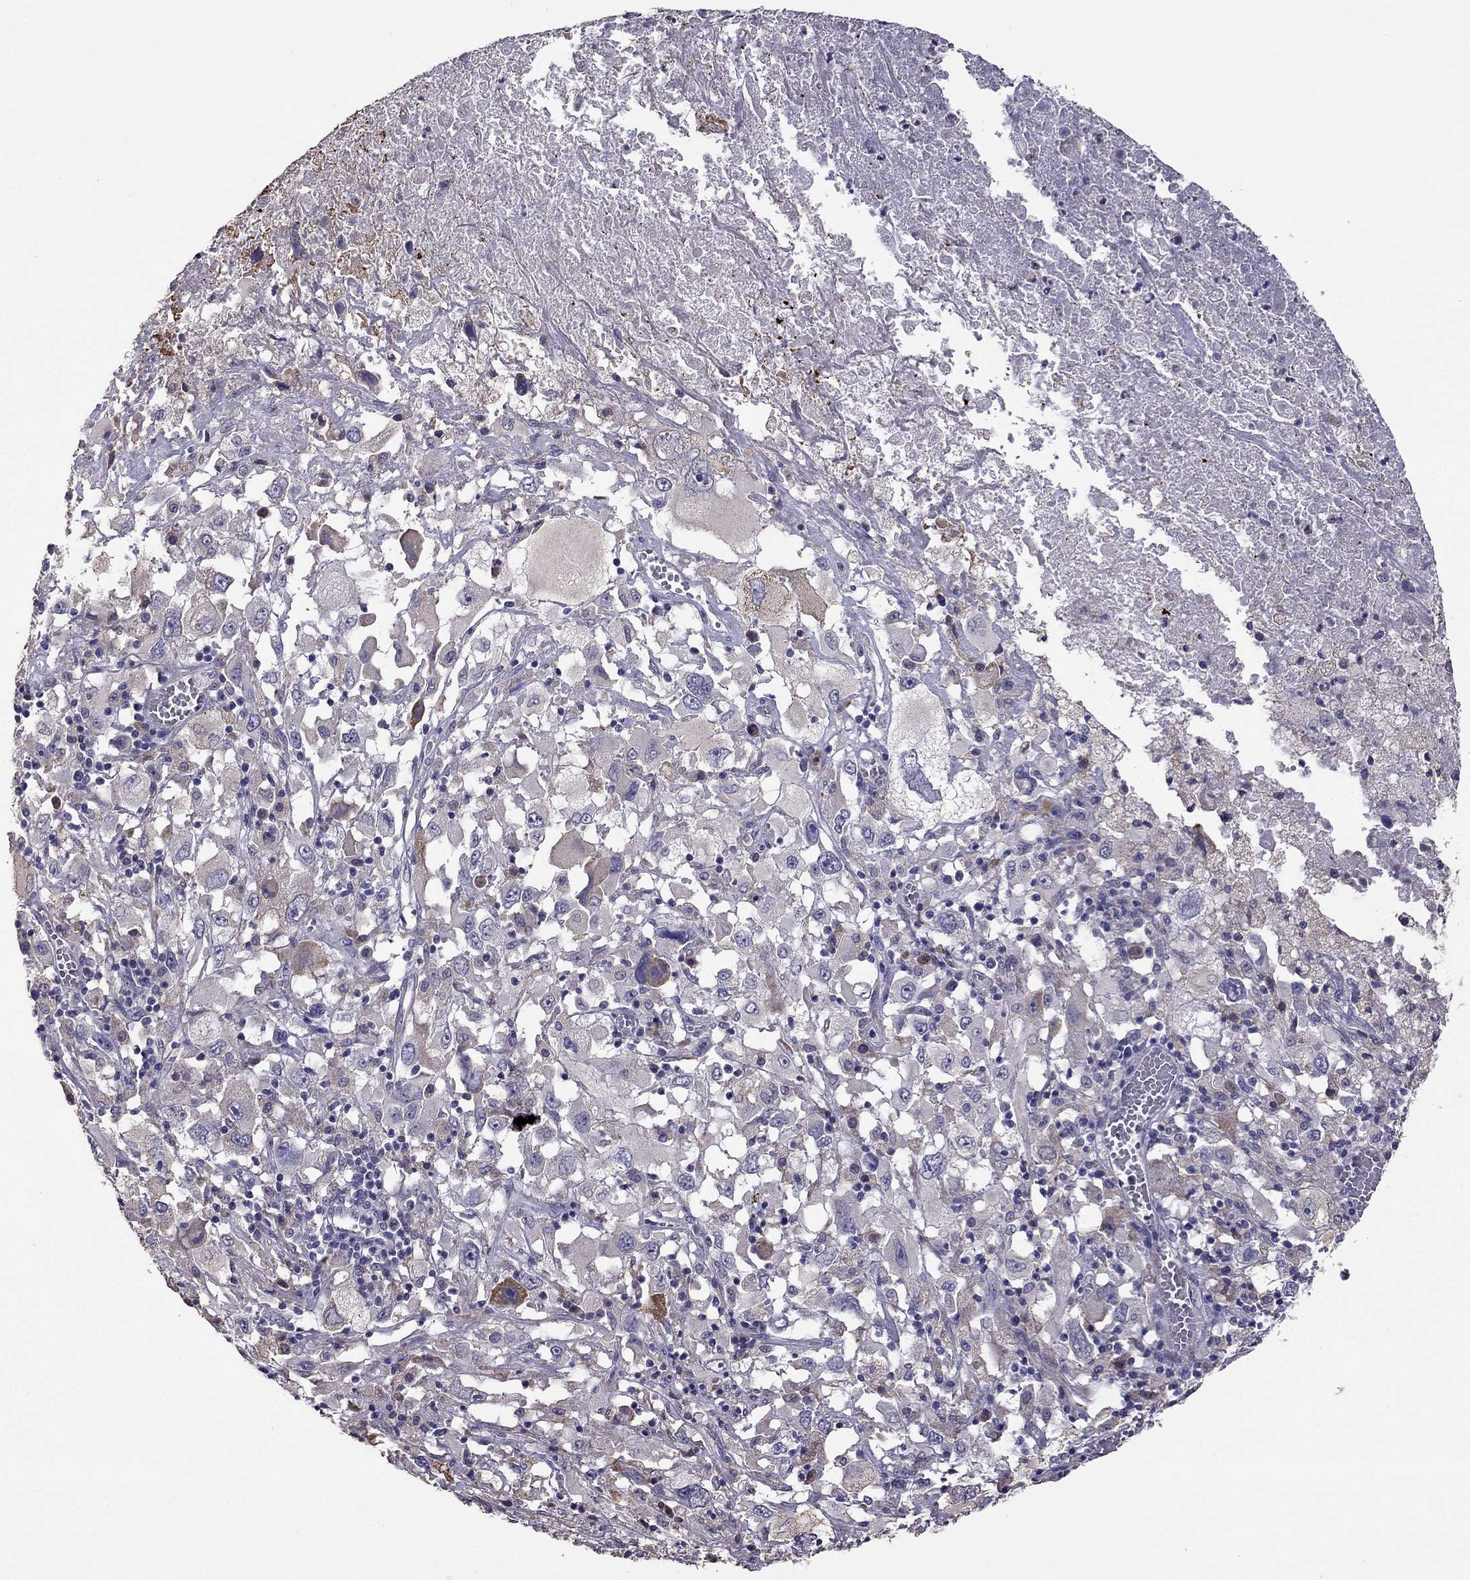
{"staining": {"intensity": "weak", "quantity": "<25%", "location": "cytoplasmic/membranous"}, "tissue": "melanoma", "cell_type": "Tumor cells", "image_type": "cancer", "snomed": [{"axis": "morphology", "description": "Malignant melanoma, Metastatic site"}, {"axis": "topography", "description": "Soft tissue"}], "caption": "A histopathology image of human melanoma is negative for staining in tumor cells.", "gene": "CDH9", "patient": {"sex": "male", "age": 50}}